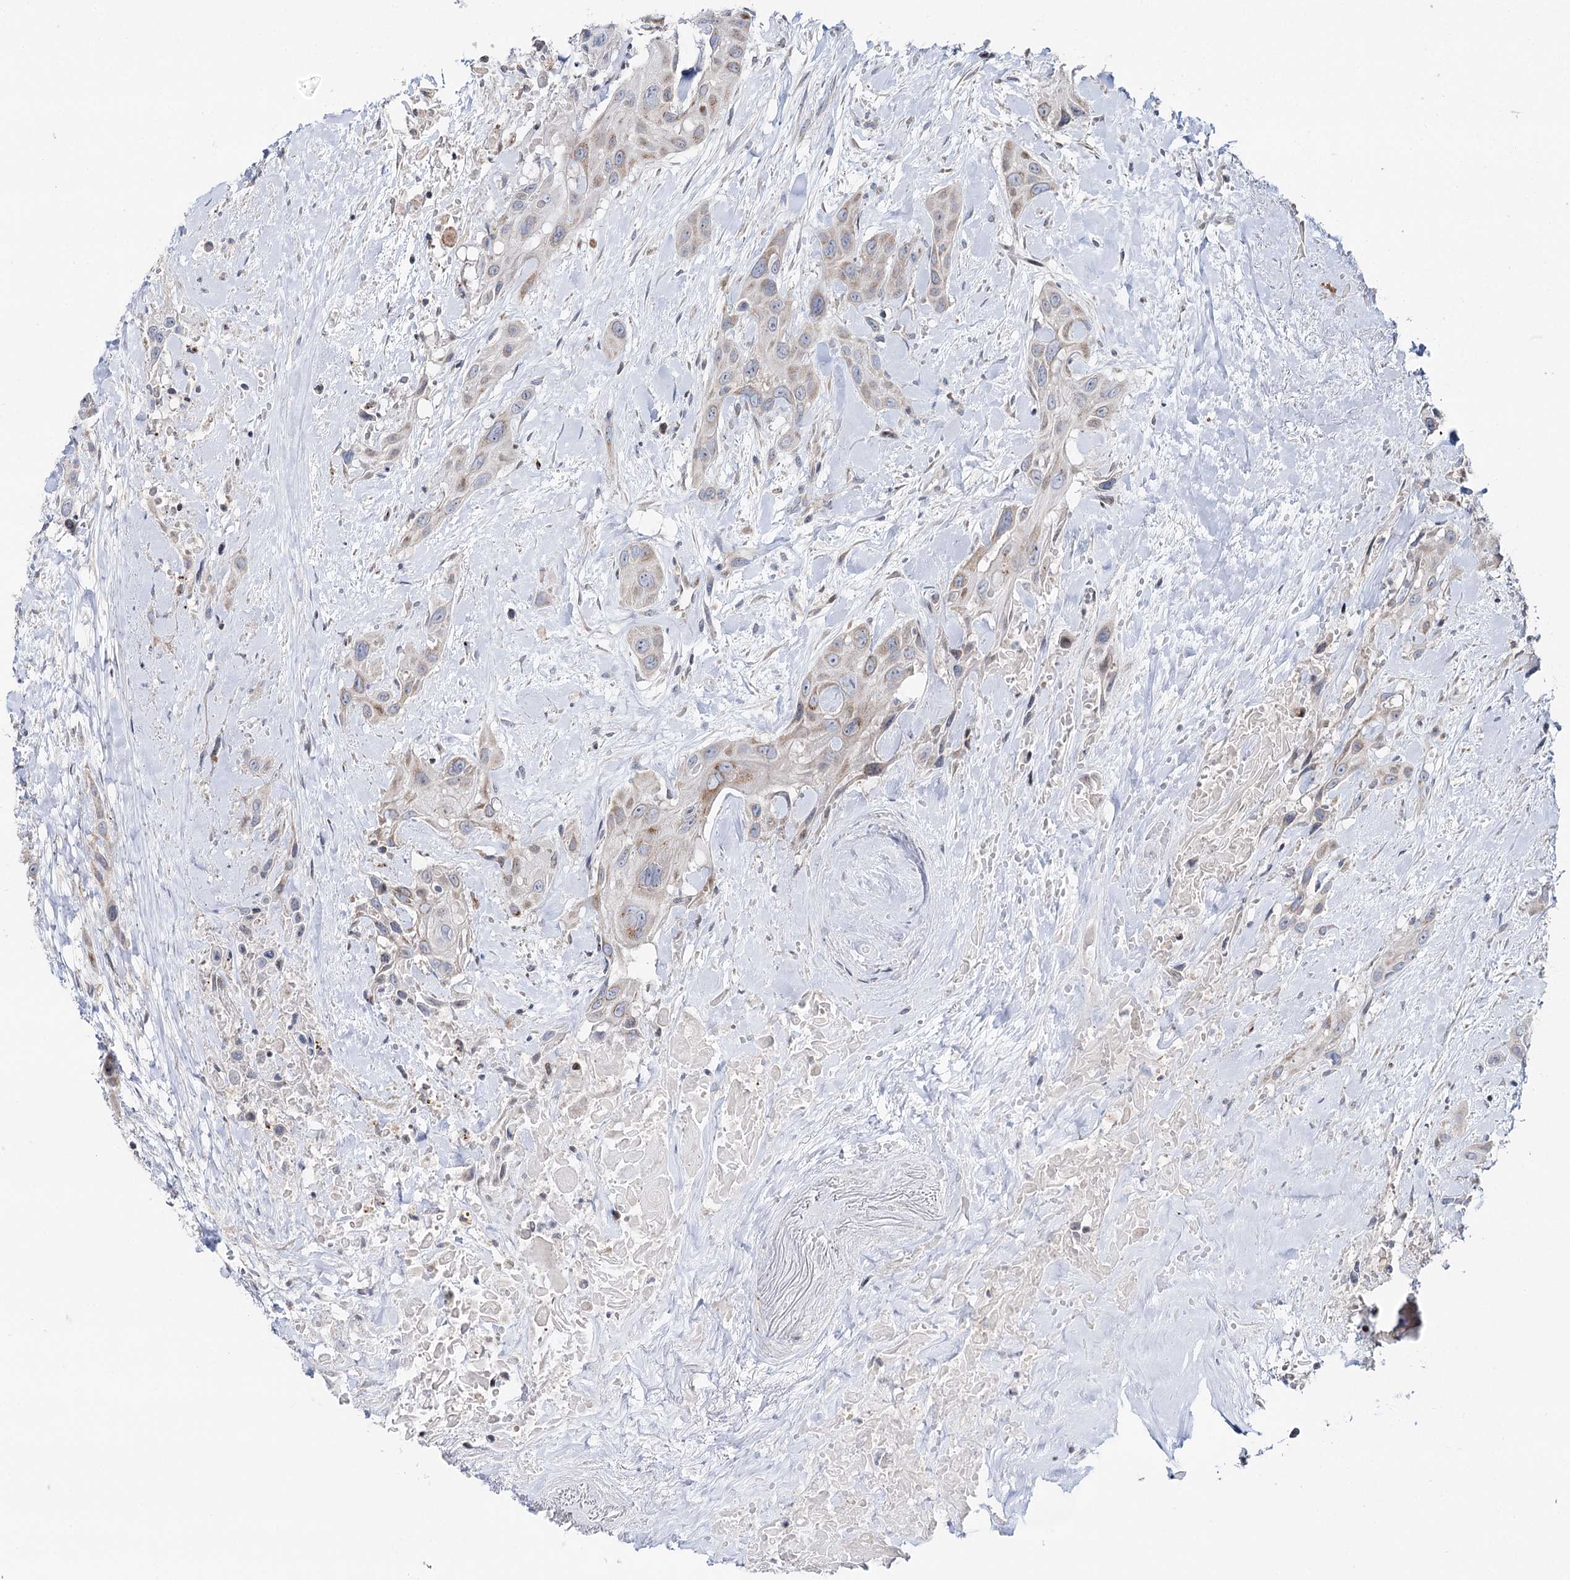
{"staining": {"intensity": "weak", "quantity": "25%-75%", "location": "cytoplasmic/membranous"}, "tissue": "head and neck cancer", "cell_type": "Tumor cells", "image_type": "cancer", "snomed": [{"axis": "morphology", "description": "Squamous cell carcinoma, NOS"}, {"axis": "topography", "description": "Head-Neck"}], "caption": "Head and neck cancer stained with IHC displays weak cytoplasmic/membranous expression in approximately 25%-75% of tumor cells.", "gene": "PTGR1", "patient": {"sex": "male", "age": 81}}